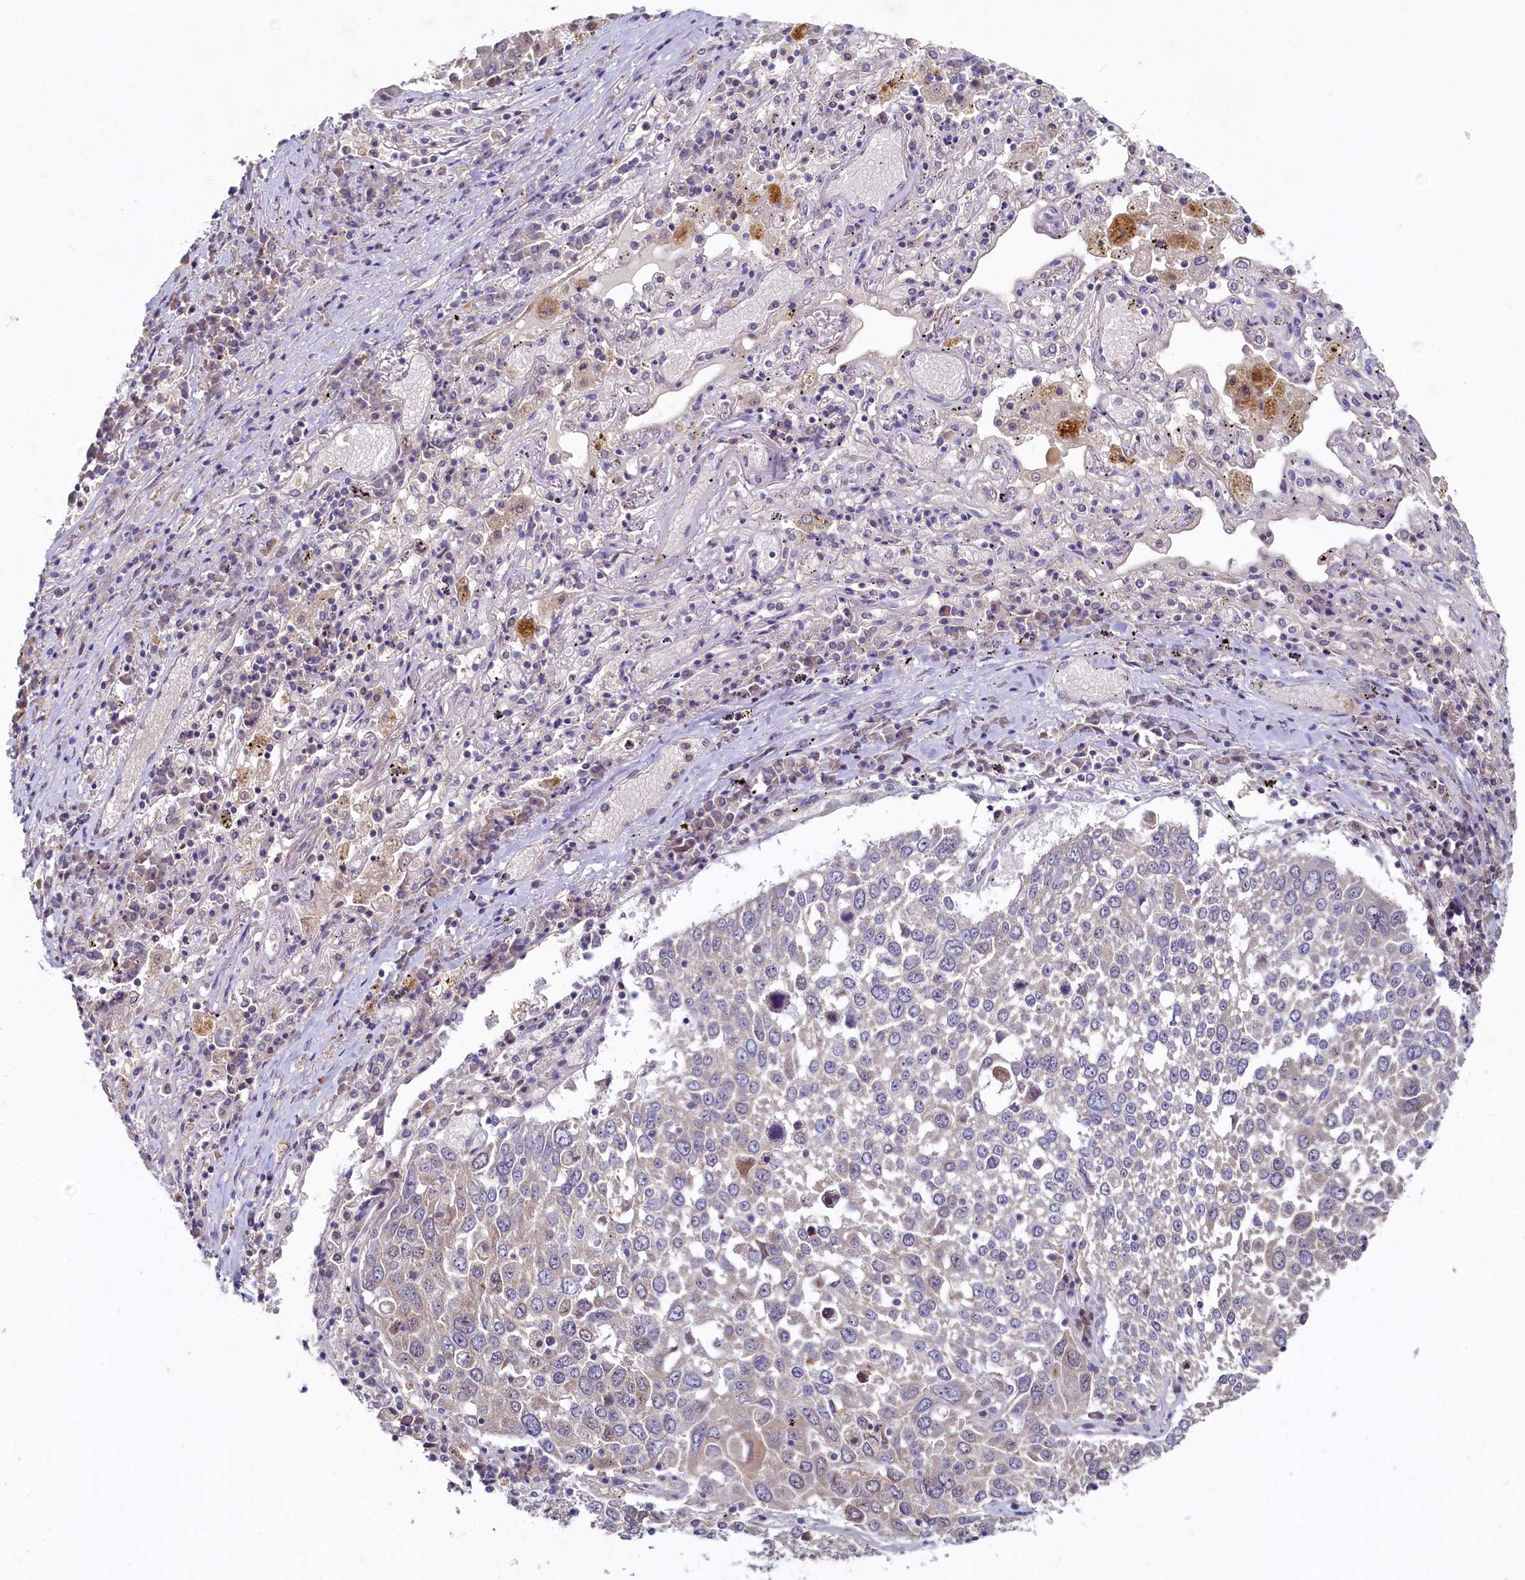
{"staining": {"intensity": "negative", "quantity": "none", "location": "none"}, "tissue": "lung cancer", "cell_type": "Tumor cells", "image_type": "cancer", "snomed": [{"axis": "morphology", "description": "Squamous cell carcinoma, NOS"}, {"axis": "topography", "description": "Lung"}], "caption": "This is an immunohistochemistry image of human lung squamous cell carcinoma. There is no staining in tumor cells.", "gene": "HERC3", "patient": {"sex": "male", "age": 65}}